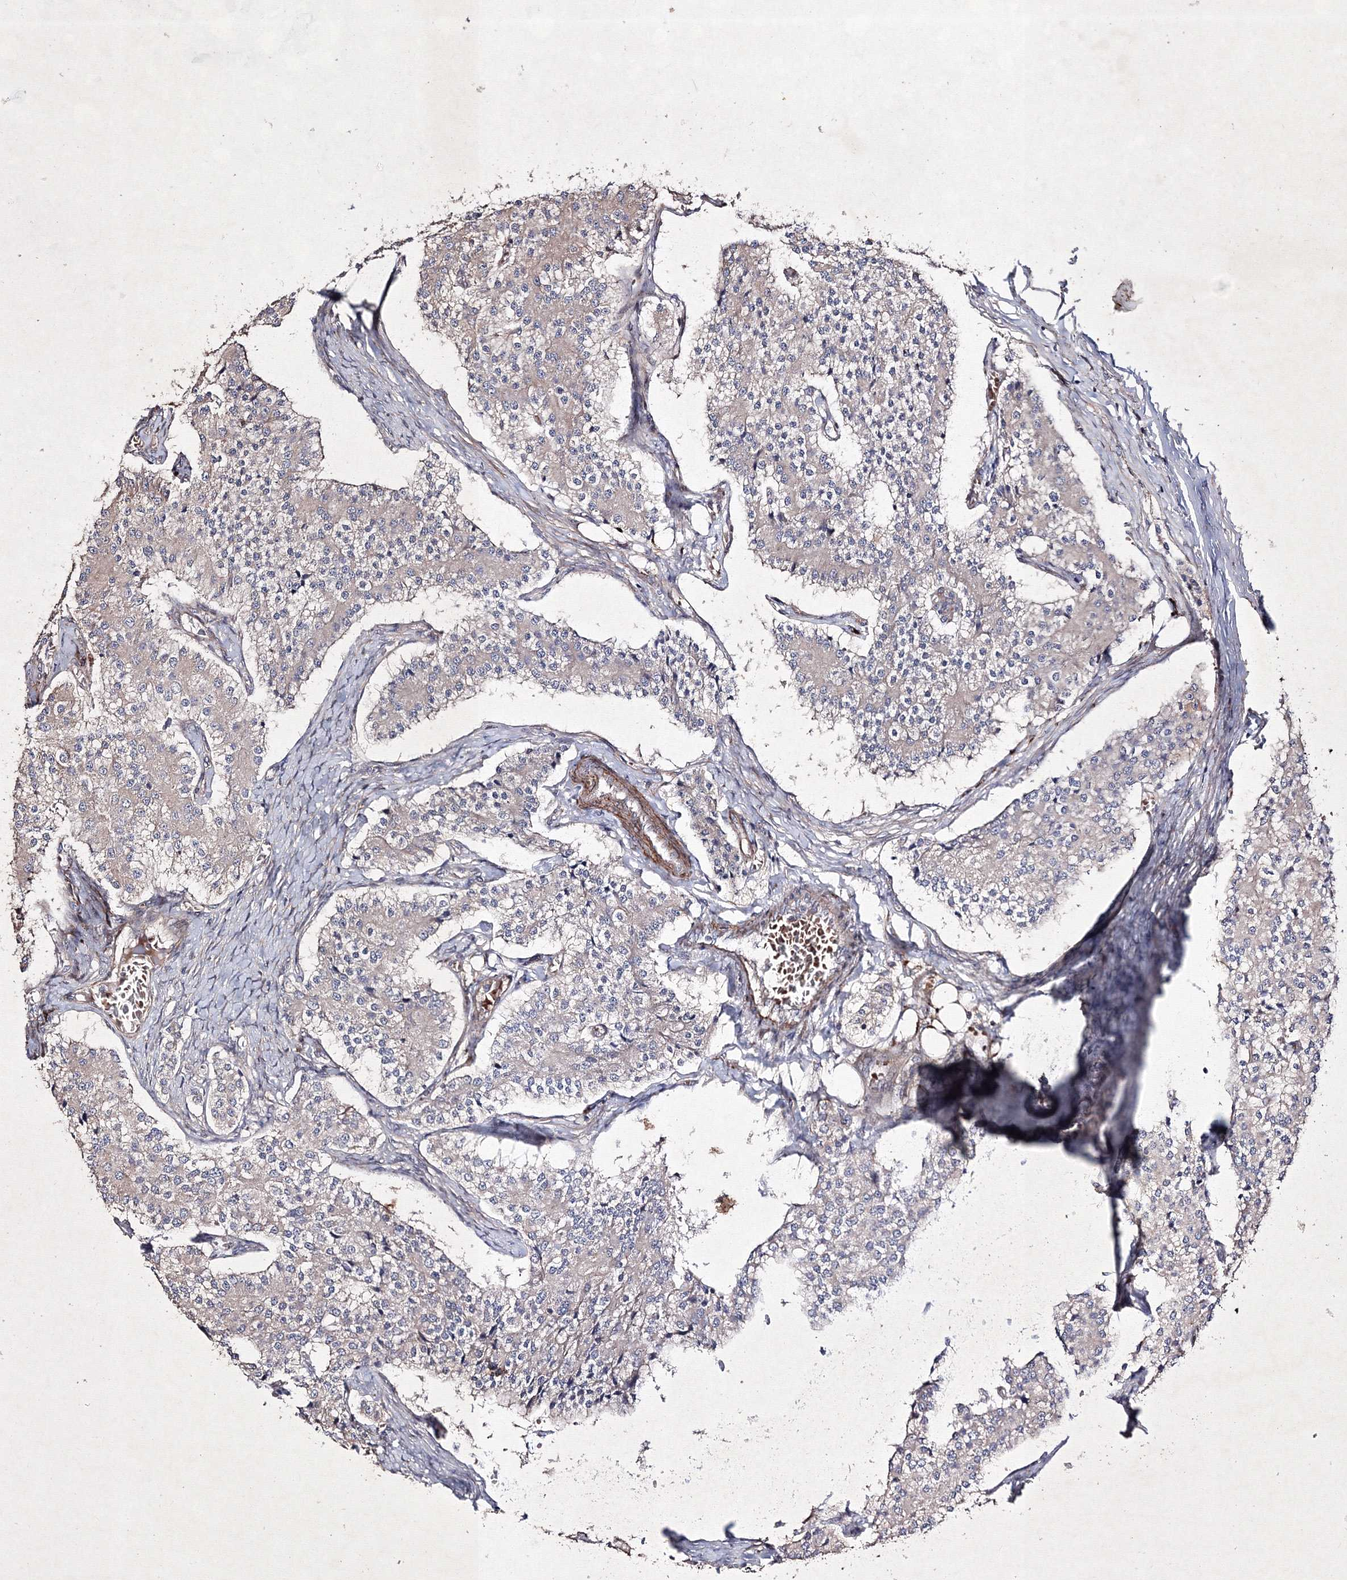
{"staining": {"intensity": "negative", "quantity": "none", "location": "none"}, "tissue": "carcinoid", "cell_type": "Tumor cells", "image_type": "cancer", "snomed": [{"axis": "morphology", "description": "Carcinoid, malignant, NOS"}, {"axis": "topography", "description": "Colon"}], "caption": "IHC of carcinoid (malignant) shows no expression in tumor cells. Brightfield microscopy of immunohistochemistry stained with DAB (3,3'-diaminobenzidine) (brown) and hematoxylin (blue), captured at high magnification.", "gene": "GFM1", "patient": {"sex": "female", "age": 52}}